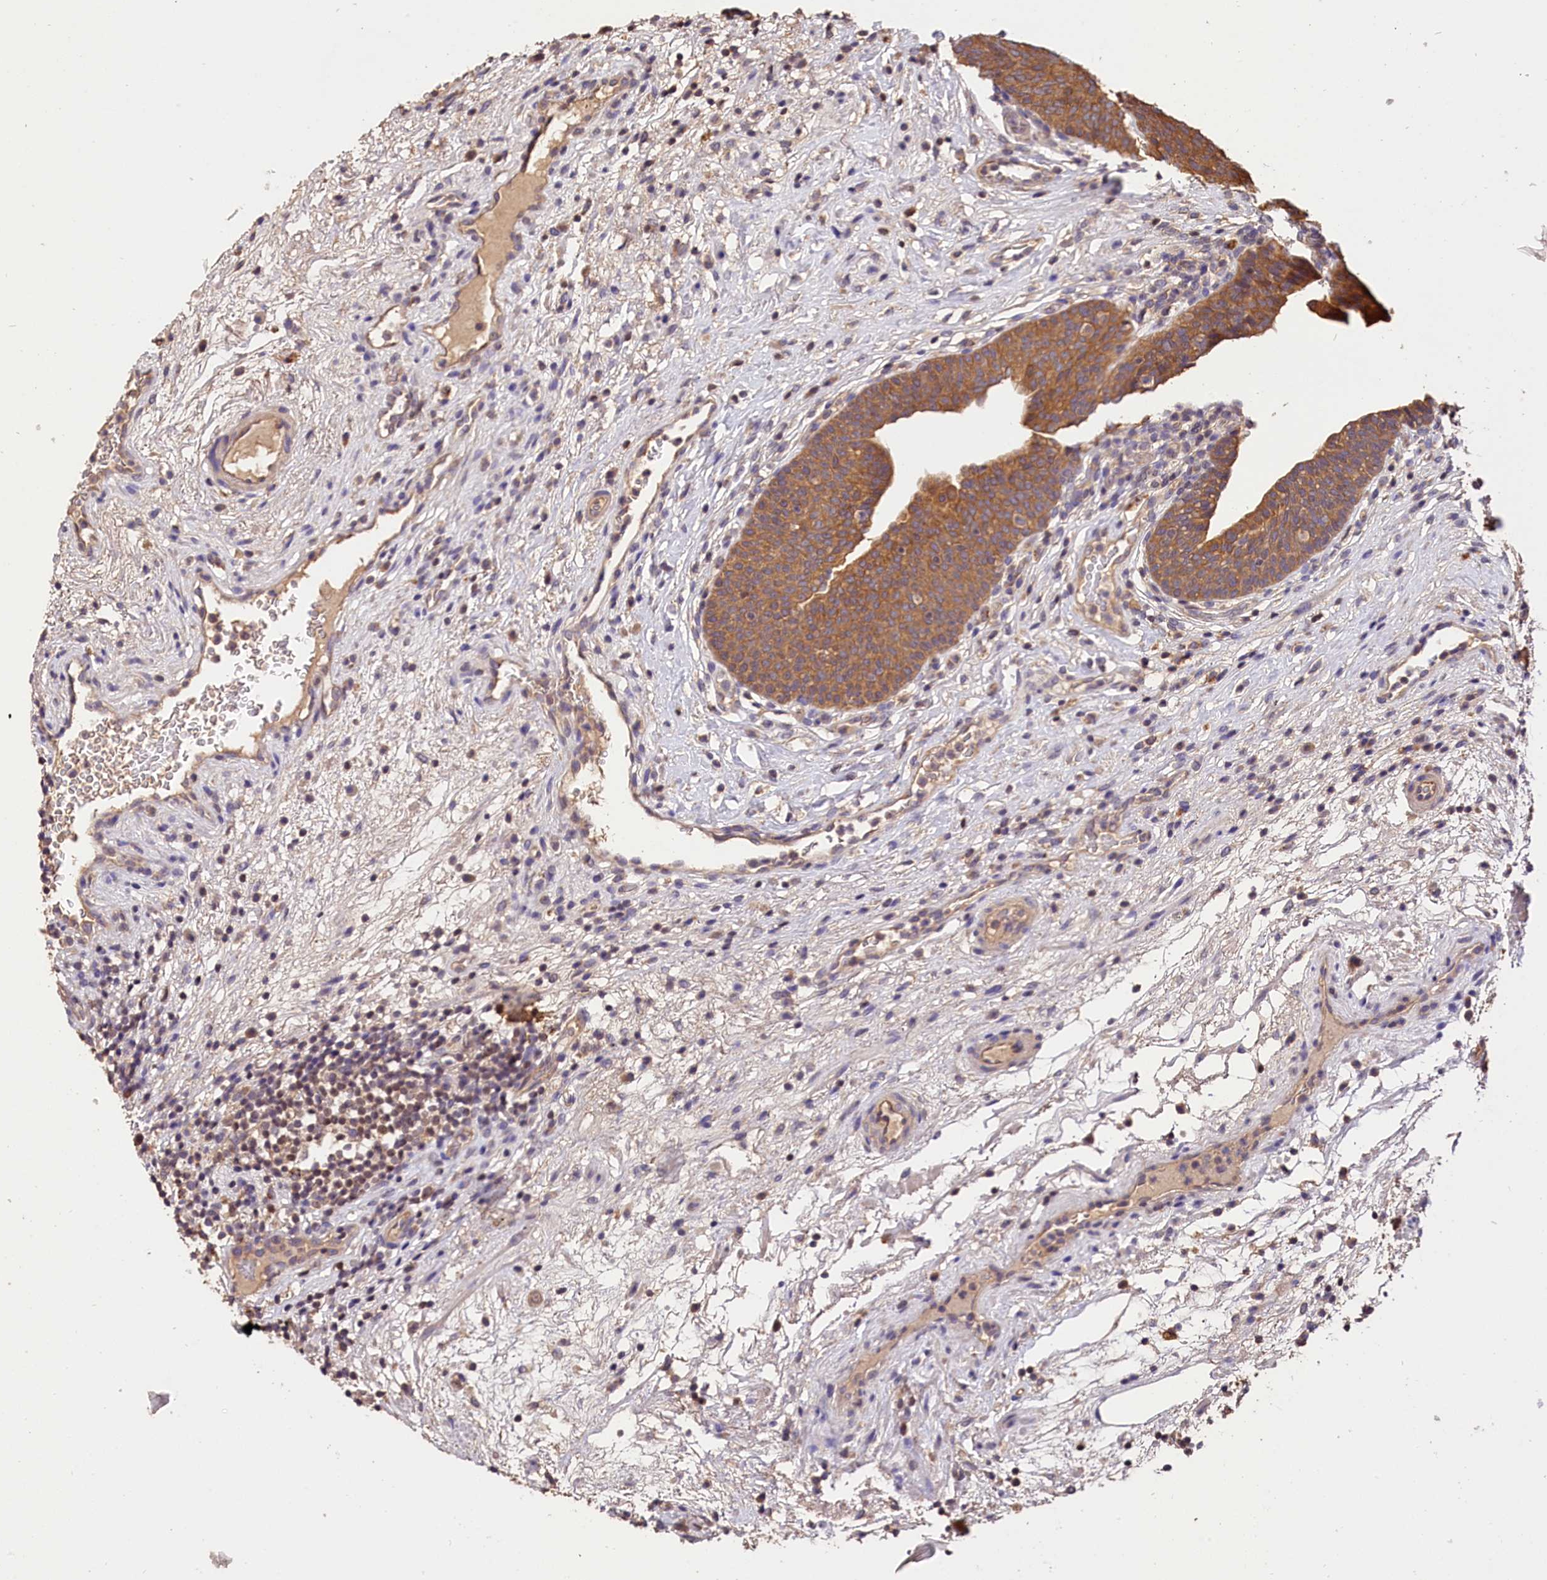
{"staining": {"intensity": "moderate", "quantity": ">75%", "location": "cytoplasmic/membranous"}, "tissue": "urinary bladder", "cell_type": "Urothelial cells", "image_type": "normal", "snomed": [{"axis": "morphology", "description": "Normal tissue, NOS"}, {"axis": "topography", "description": "Urinary bladder"}], "caption": "Immunohistochemistry (IHC) (DAB (3,3'-diaminobenzidine)) staining of benign human urinary bladder shows moderate cytoplasmic/membranous protein positivity in approximately >75% of urothelial cells. The staining is performed using DAB brown chromogen to label protein expression. The nuclei are counter-stained blue using hematoxylin.", "gene": "OAS3", "patient": {"sex": "male", "age": 71}}